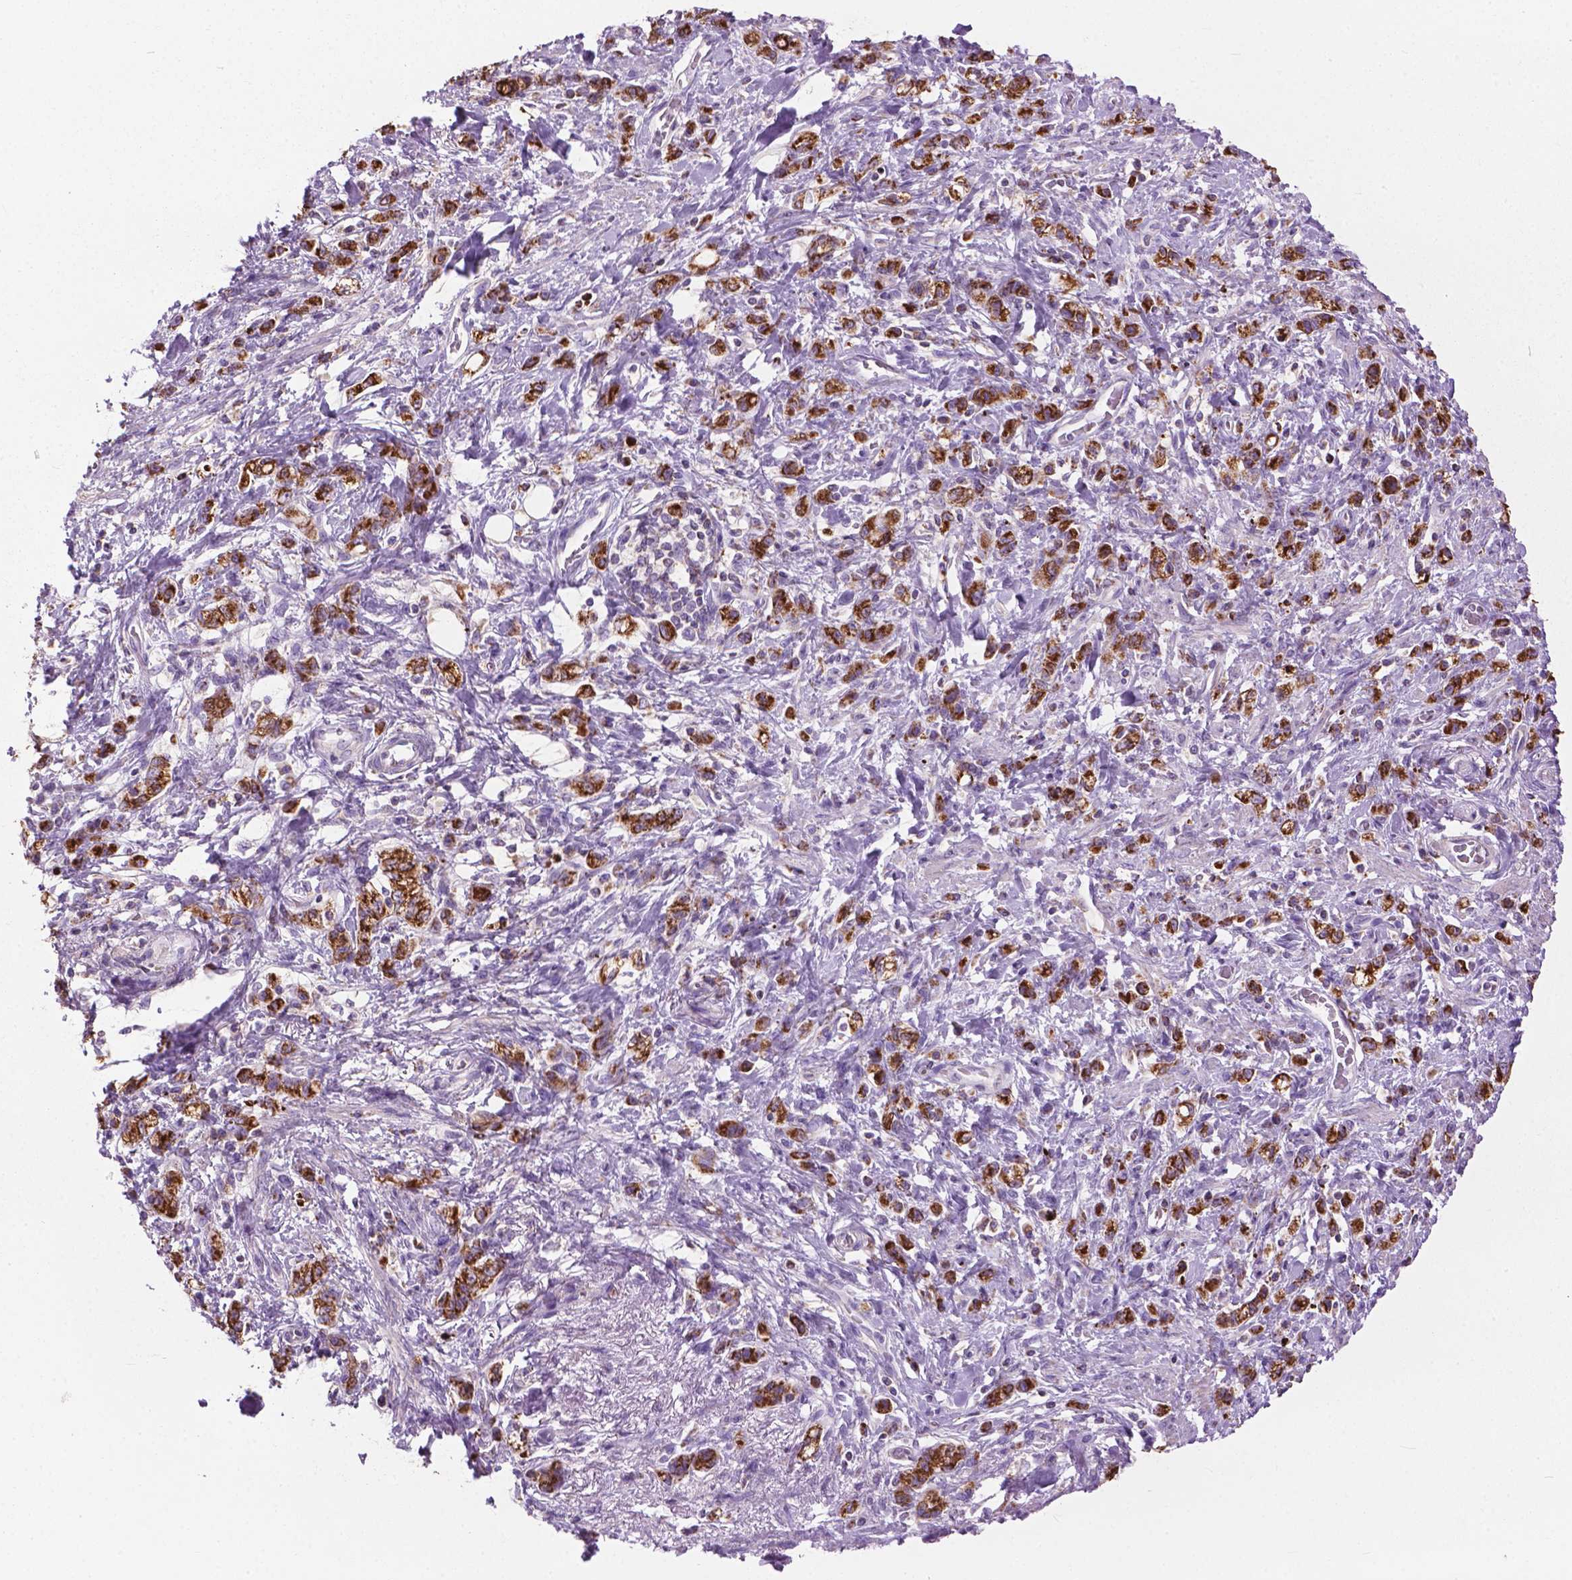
{"staining": {"intensity": "strong", "quantity": ">75%", "location": "cytoplasmic/membranous"}, "tissue": "stomach cancer", "cell_type": "Tumor cells", "image_type": "cancer", "snomed": [{"axis": "morphology", "description": "Adenocarcinoma, NOS"}, {"axis": "topography", "description": "Stomach"}], "caption": "Immunohistochemistry (IHC) staining of stomach cancer, which exhibits high levels of strong cytoplasmic/membranous positivity in about >75% of tumor cells indicating strong cytoplasmic/membranous protein positivity. The staining was performed using DAB (brown) for protein detection and nuclei were counterstained in hematoxylin (blue).", "gene": "VDAC1", "patient": {"sex": "male", "age": 77}}